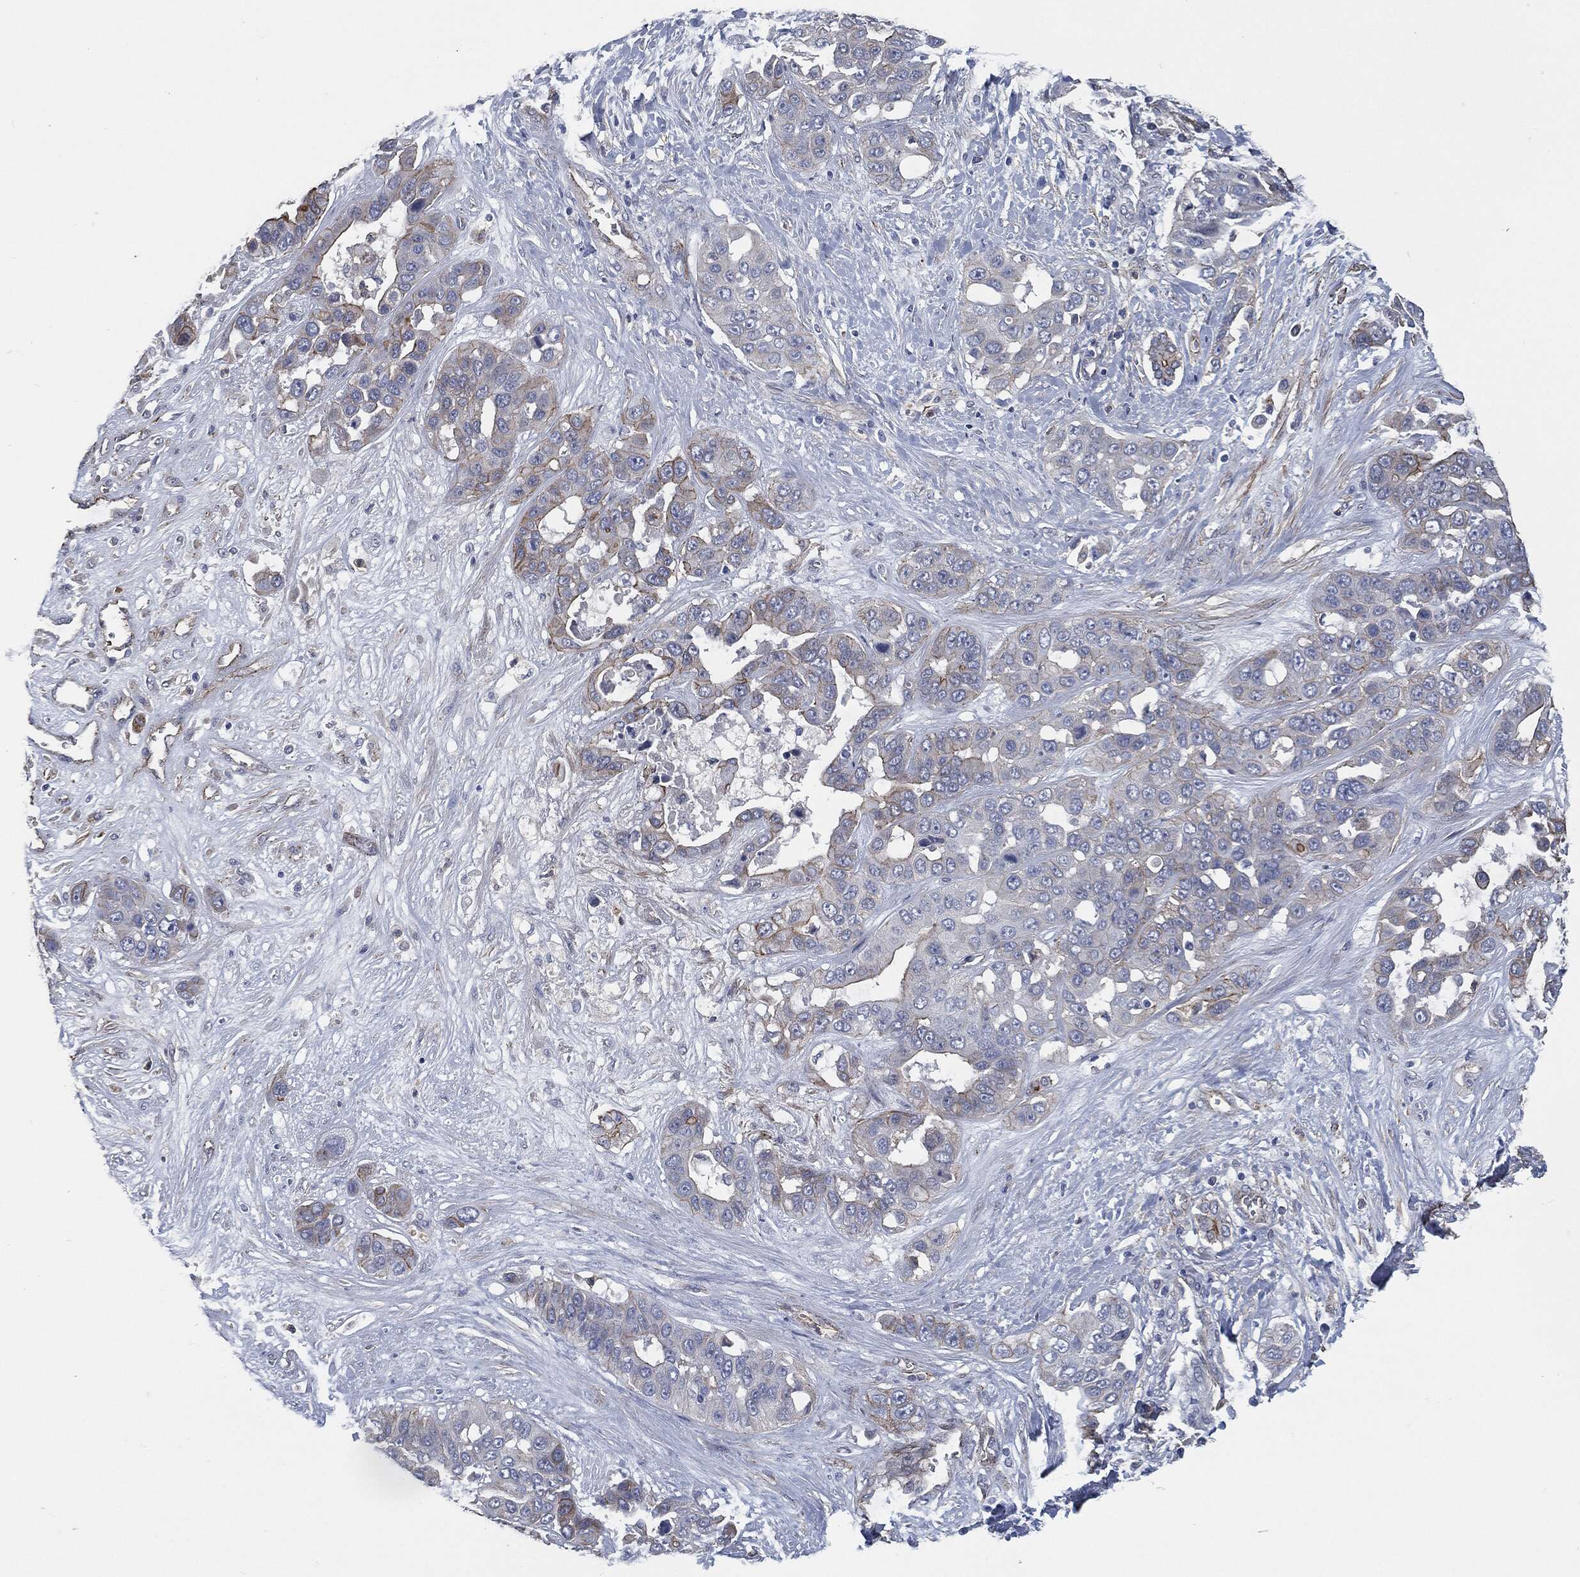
{"staining": {"intensity": "moderate", "quantity": "<25%", "location": "cytoplasmic/membranous"}, "tissue": "liver cancer", "cell_type": "Tumor cells", "image_type": "cancer", "snomed": [{"axis": "morphology", "description": "Cholangiocarcinoma"}, {"axis": "topography", "description": "Liver"}], "caption": "Moderate cytoplasmic/membranous staining for a protein is present in approximately <25% of tumor cells of cholangiocarcinoma (liver) using immunohistochemistry.", "gene": "SVIL", "patient": {"sex": "female", "age": 52}}